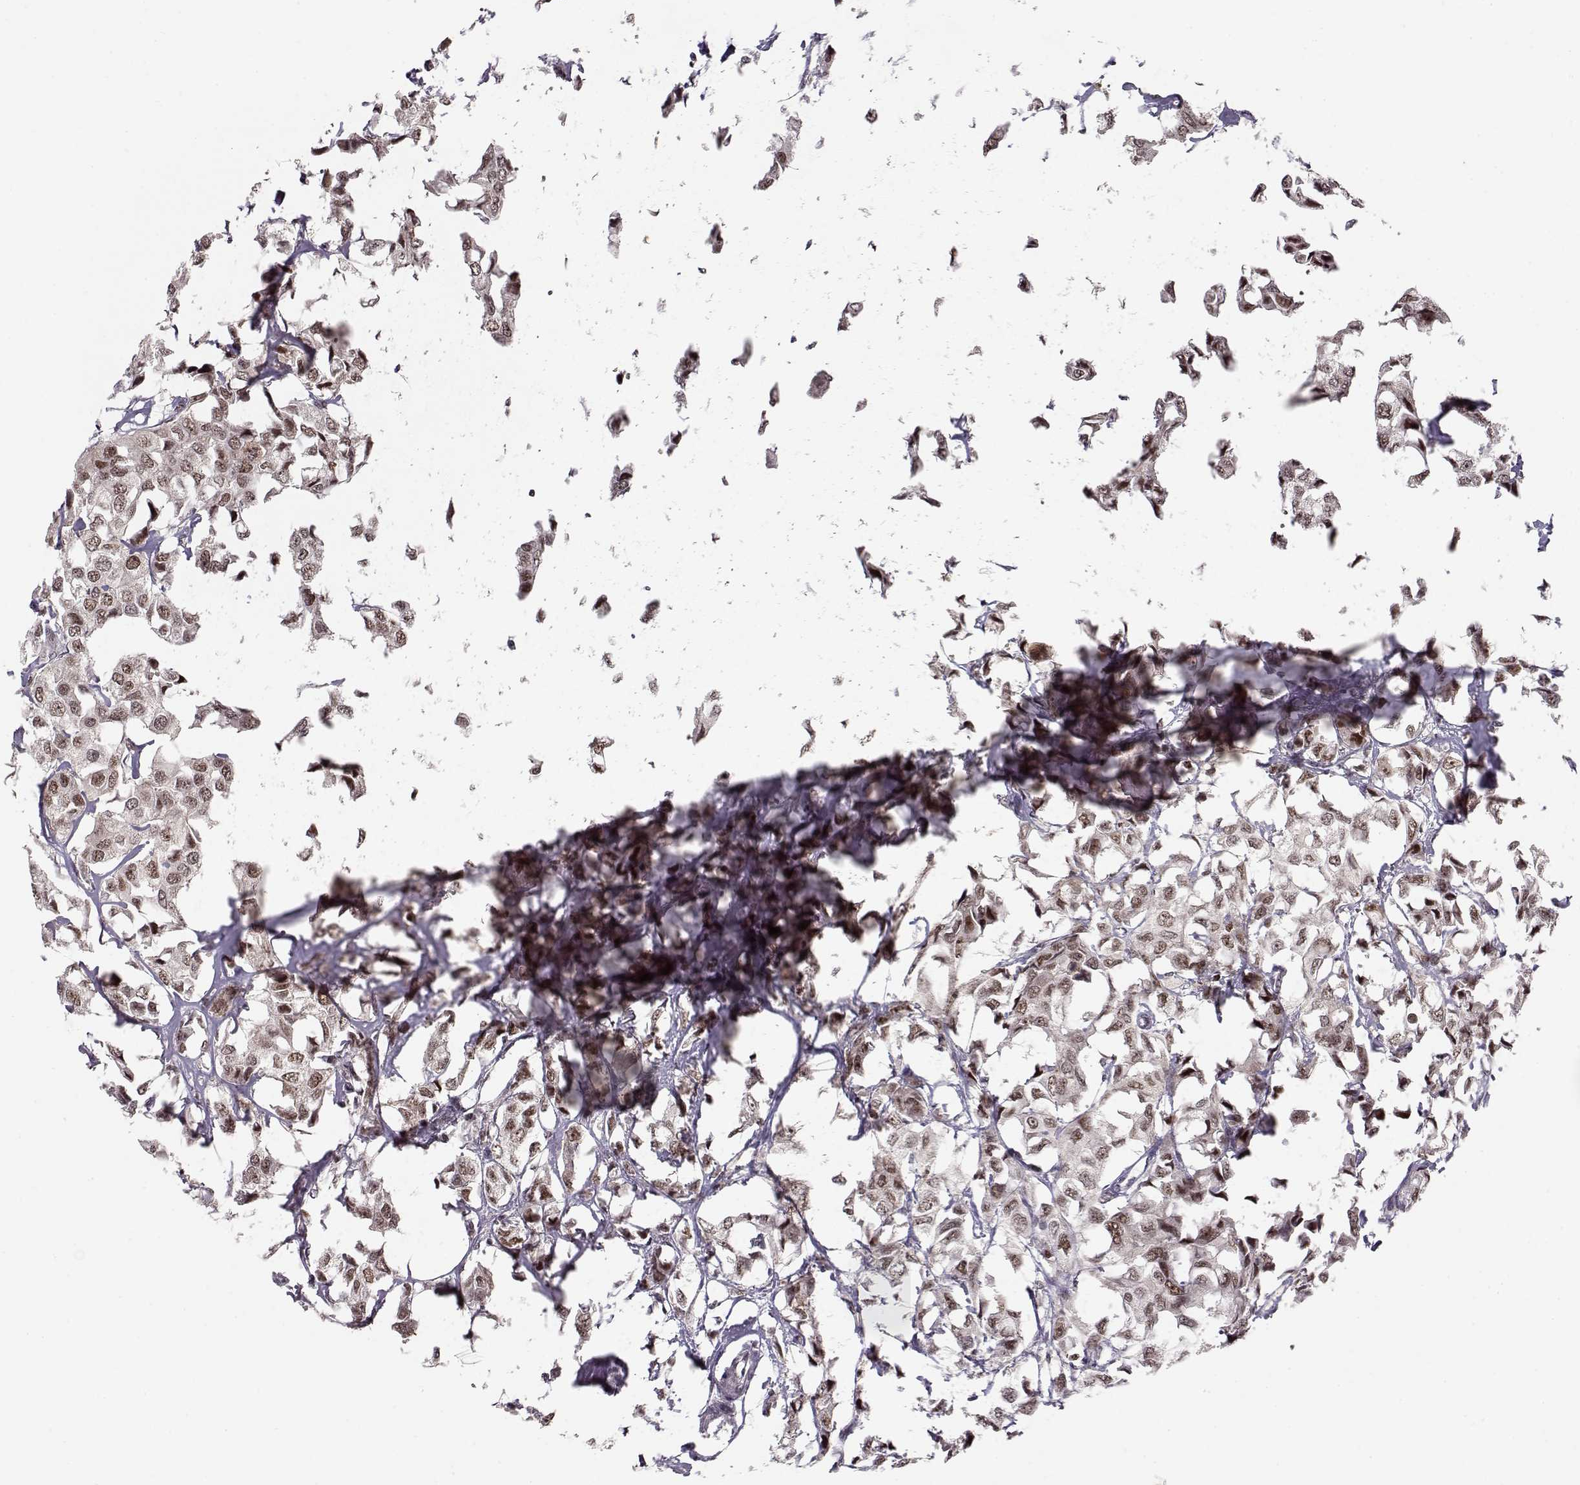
{"staining": {"intensity": "moderate", "quantity": ">75%", "location": "nuclear"}, "tissue": "breast cancer", "cell_type": "Tumor cells", "image_type": "cancer", "snomed": [{"axis": "morphology", "description": "Duct carcinoma"}, {"axis": "topography", "description": "Breast"}], "caption": "Protein staining reveals moderate nuclear positivity in about >75% of tumor cells in breast cancer. The staining was performed using DAB to visualize the protein expression in brown, while the nuclei were stained in blue with hematoxylin (Magnification: 20x).", "gene": "CSNK2A1", "patient": {"sex": "female", "age": 80}}